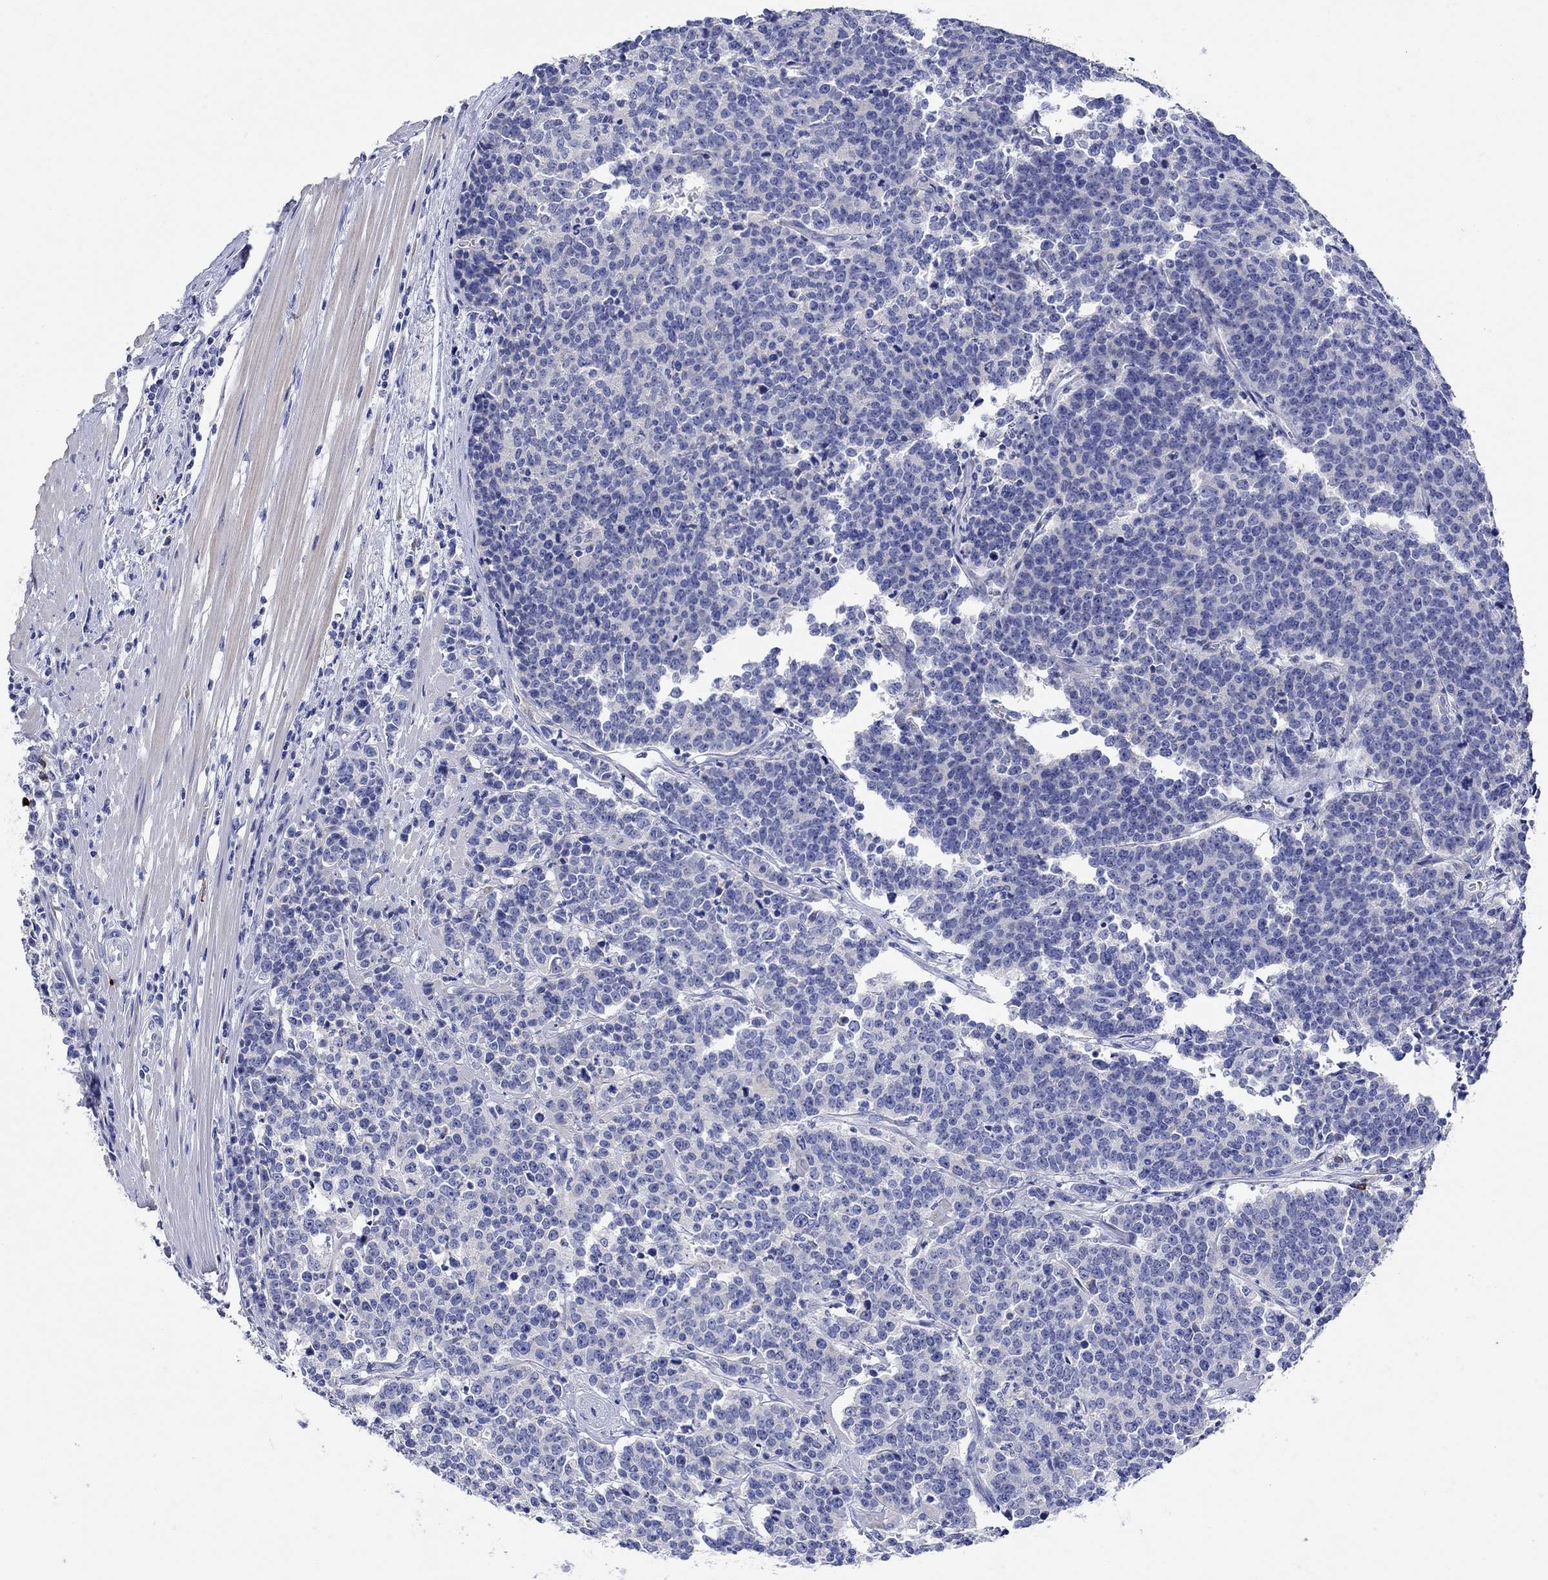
{"staining": {"intensity": "negative", "quantity": "none", "location": "none"}, "tissue": "prostate cancer", "cell_type": "Tumor cells", "image_type": "cancer", "snomed": [{"axis": "morphology", "description": "Adenocarcinoma, NOS"}, {"axis": "topography", "description": "Prostate"}], "caption": "Immunohistochemical staining of adenocarcinoma (prostate) displays no significant expression in tumor cells.", "gene": "P2RY6", "patient": {"sex": "male", "age": 67}}